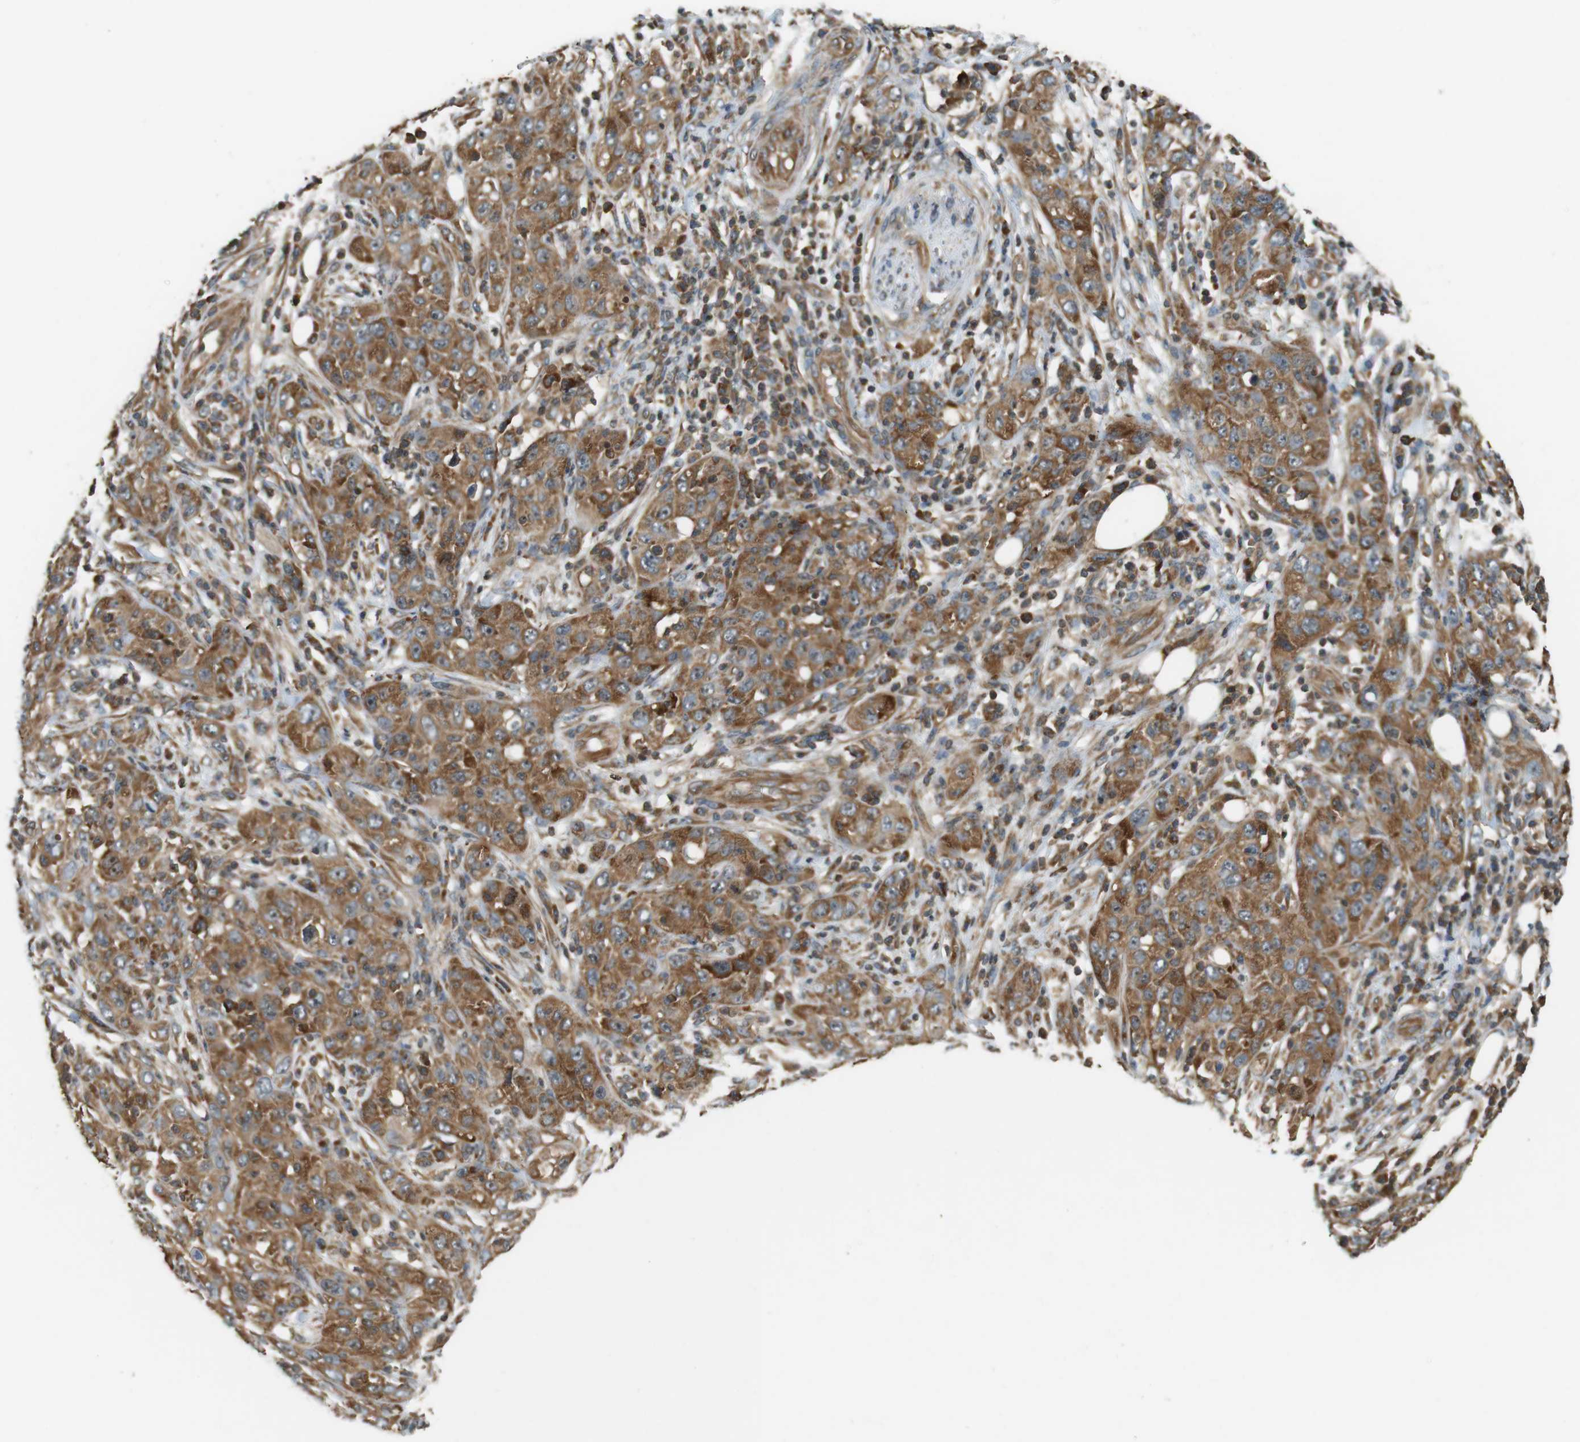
{"staining": {"intensity": "moderate", "quantity": ">75%", "location": "cytoplasmic/membranous"}, "tissue": "skin cancer", "cell_type": "Tumor cells", "image_type": "cancer", "snomed": [{"axis": "morphology", "description": "Squamous cell carcinoma, NOS"}, {"axis": "topography", "description": "Skin"}], "caption": "Human squamous cell carcinoma (skin) stained for a protein (brown) reveals moderate cytoplasmic/membranous positive positivity in about >75% of tumor cells.", "gene": "PA2G4", "patient": {"sex": "female", "age": 88}}